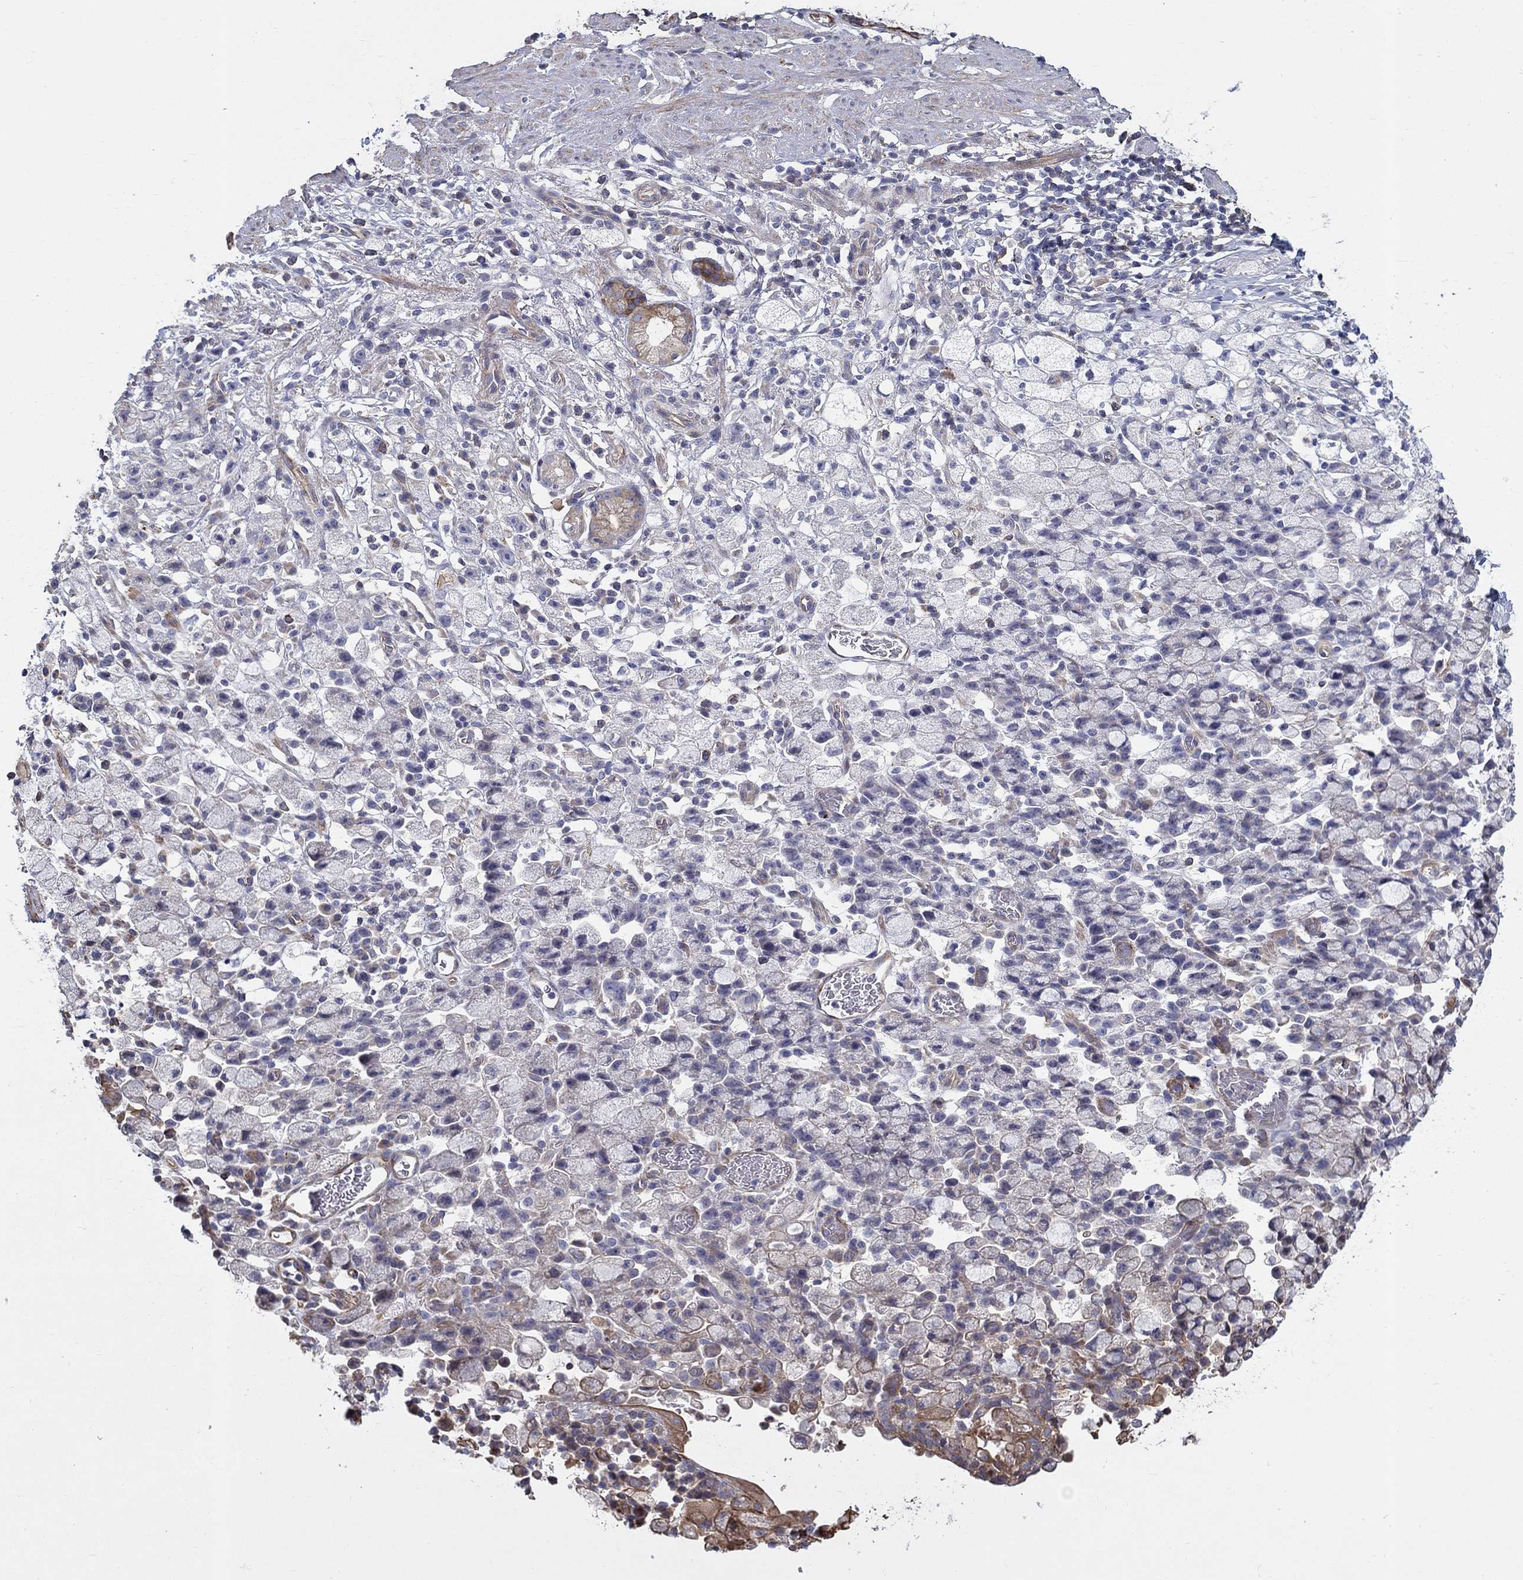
{"staining": {"intensity": "strong", "quantity": "<25%", "location": "cytoplasmic/membranous"}, "tissue": "stomach cancer", "cell_type": "Tumor cells", "image_type": "cancer", "snomed": [{"axis": "morphology", "description": "Adenocarcinoma, NOS"}, {"axis": "topography", "description": "Stomach"}], "caption": "A medium amount of strong cytoplasmic/membranous positivity is identified in about <25% of tumor cells in stomach adenocarcinoma tissue. (IHC, brightfield microscopy, high magnification).", "gene": "NPHP1", "patient": {"sex": "male", "age": 58}}